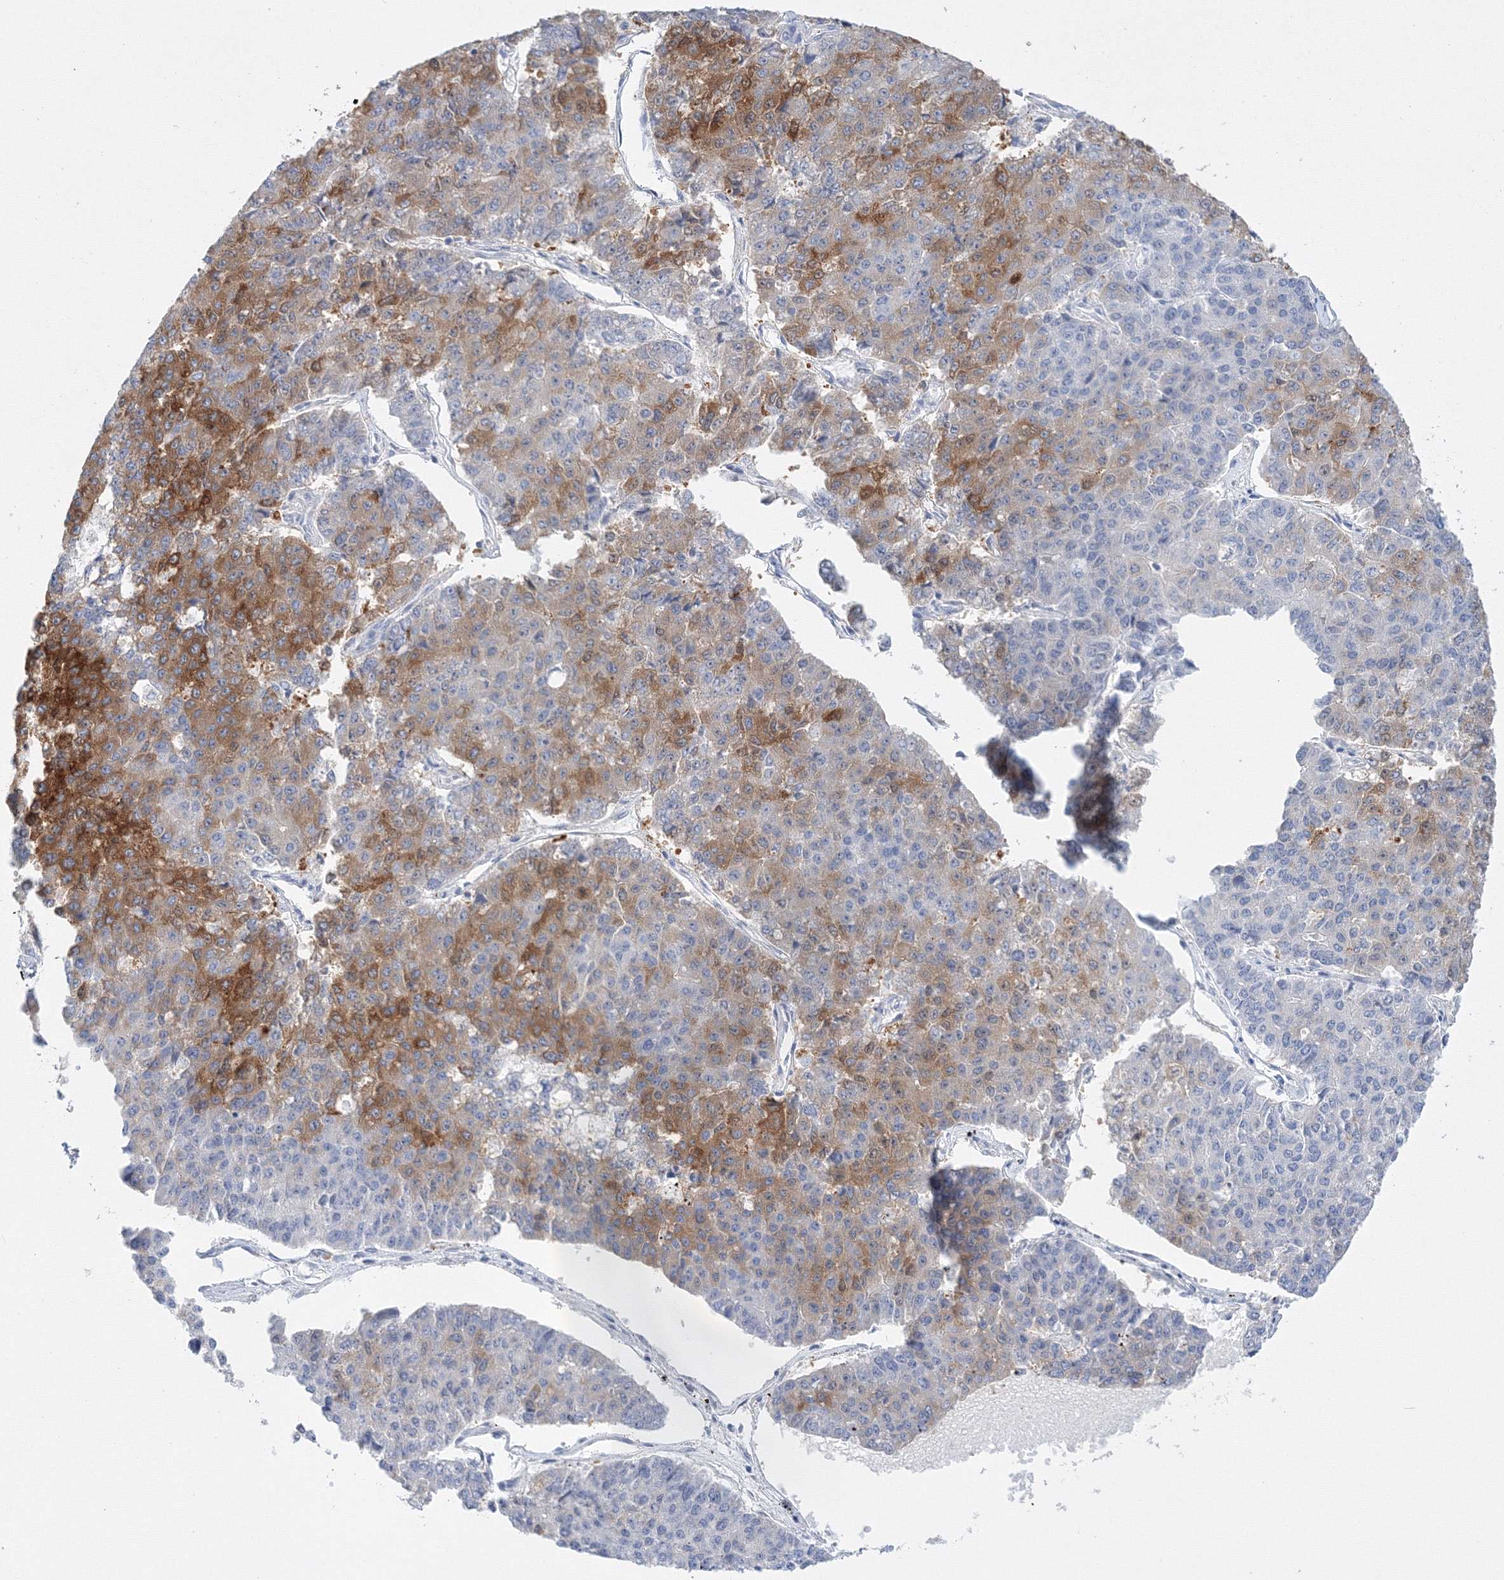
{"staining": {"intensity": "moderate", "quantity": "25%-75%", "location": "cytoplasmic/membranous"}, "tissue": "pancreatic cancer", "cell_type": "Tumor cells", "image_type": "cancer", "snomed": [{"axis": "morphology", "description": "Adenocarcinoma, NOS"}, {"axis": "topography", "description": "Pancreas"}], "caption": "The image reveals immunohistochemical staining of pancreatic adenocarcinoma. There is moderate cytoplasmic/membranous positivity is identified in approximately 25%-75% of tumor cells.", "gene": "AASDH", "patient": {"sex": "male", "age": 50}}